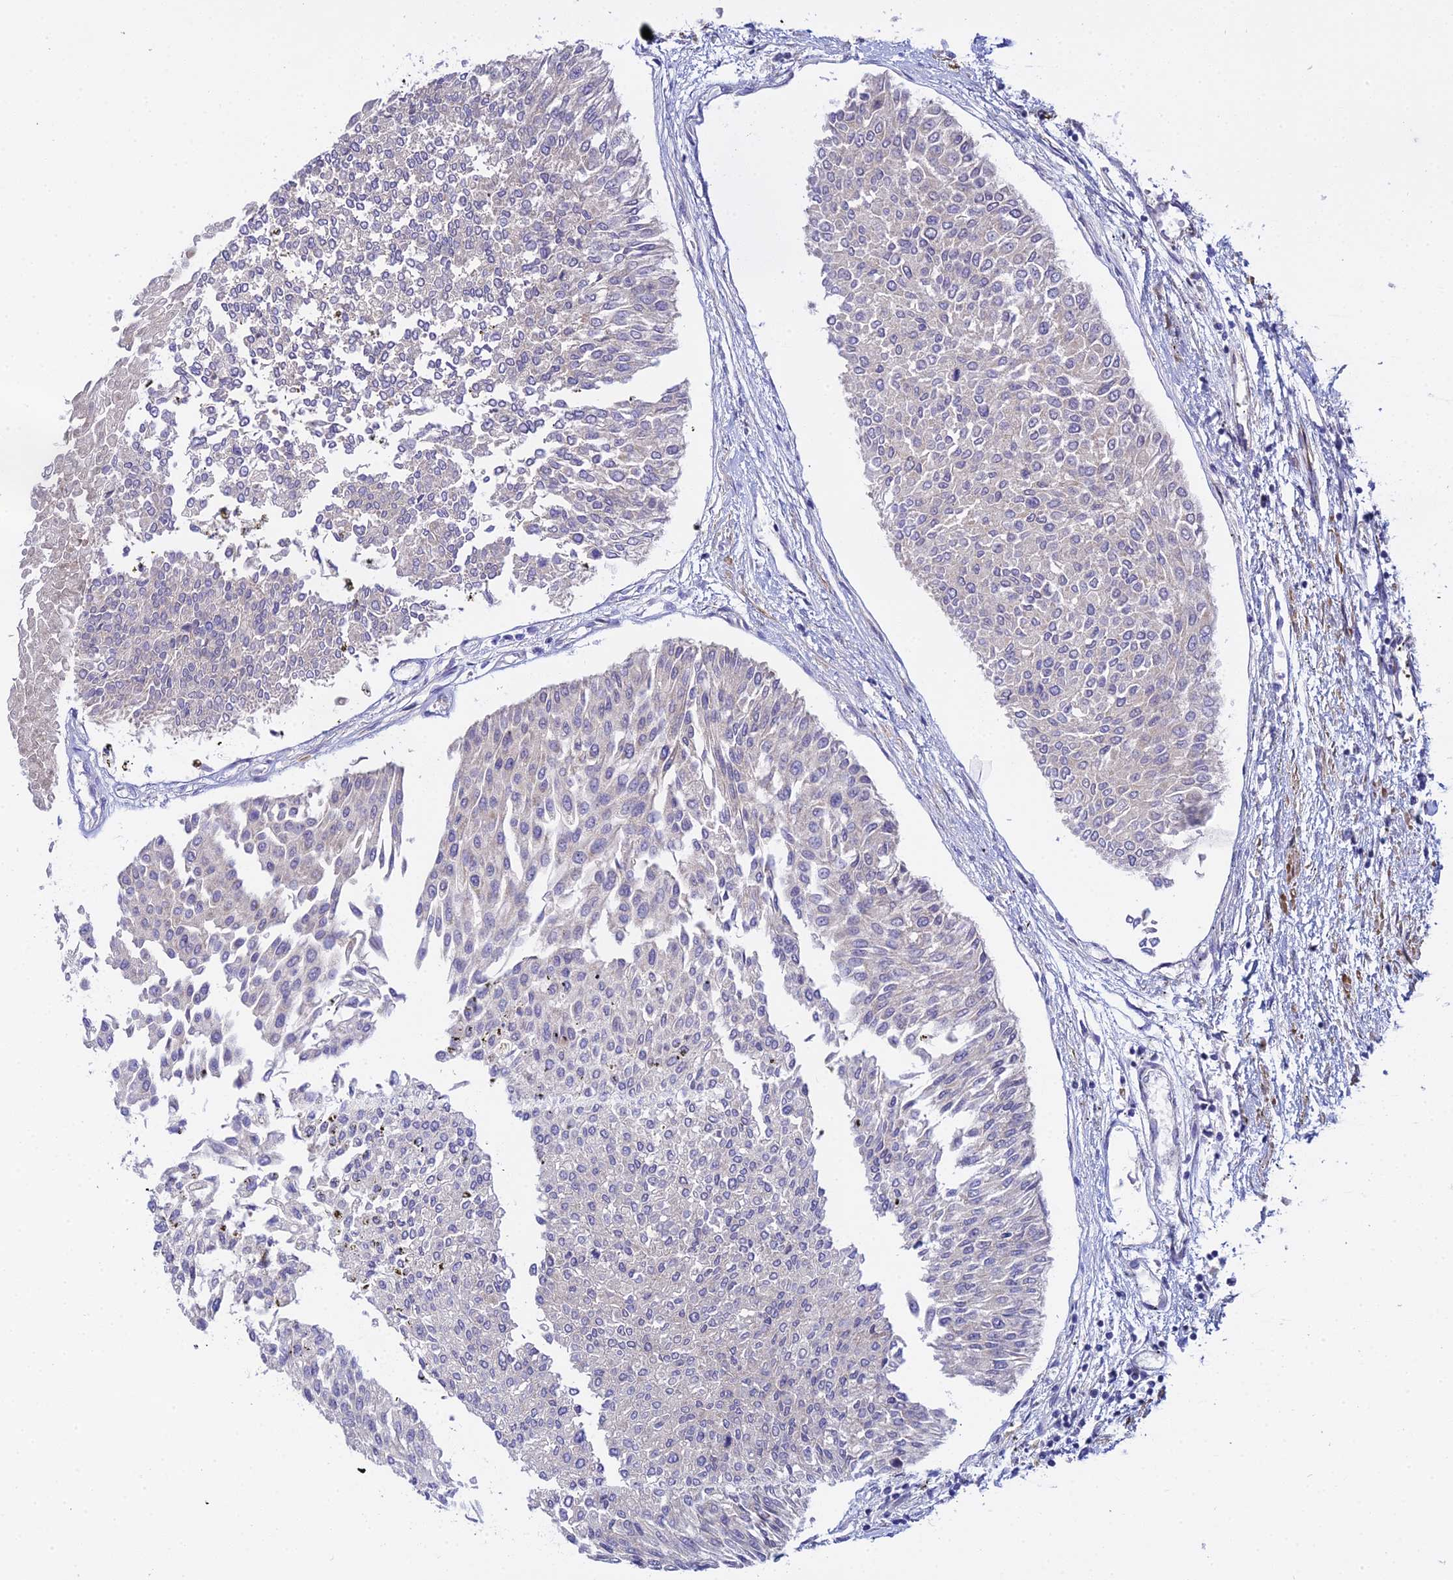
{"staining": {"intensity": "negative", "quantity": "none", "location": "none"}, "tissue": "urothelial cancer", "cell_type": "Tumor cells", "image_type": "cancer", "snomed": [{"axis": "morphology", "description": "Urothelial carcinoma, Low grade"}, {"axis": "topography", "description": "Urinary bladder"}], "caption": "Urothelial cancer was stained to show a protein in brown. There is no significant positivity in tumor cells.", "gene": "ACOT2", "patient": {"sex": "male", "age": 67}}